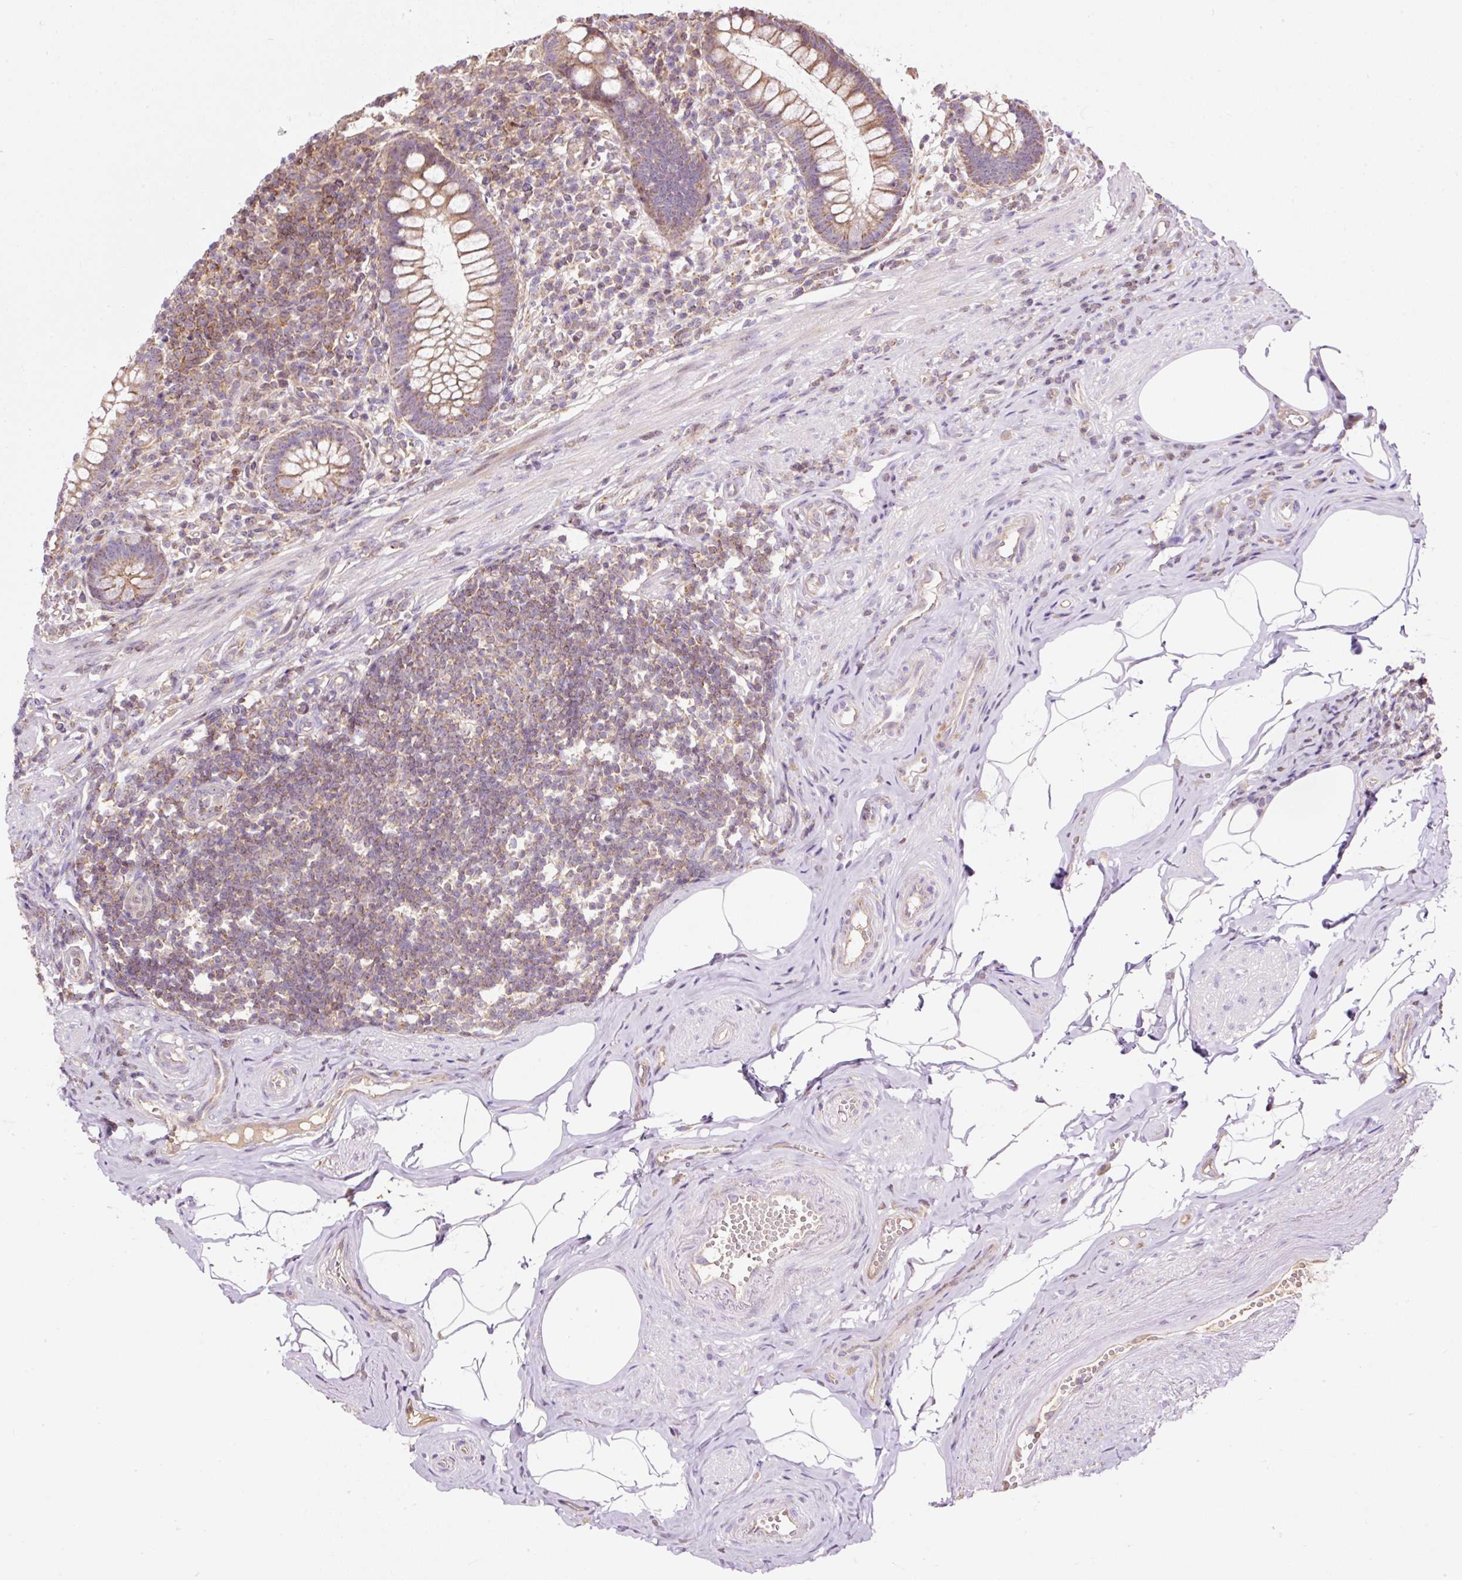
{"staining": {"intensity": "moderate", "quantity": ">75%", "location": "cytoplasmic/membranous"}, "tissue": "appendix", "cell_type": "Glandular cells", "image_type": "normal", "snomed": [{"axis": "morphology", "description": "Normal tissue, NOS"}, {"axis": "topography", "description": "Appendix"}], "caption": "The image reveals a brown stain indicating the presence of a protein in the cytoplasmic/membranous of glandular cells in appendix. The protein of interest is shown in brown color, while the nuclei are stained blue.", "gene": "BOLA3", "patient": {"sex": "female", "age": 56}}